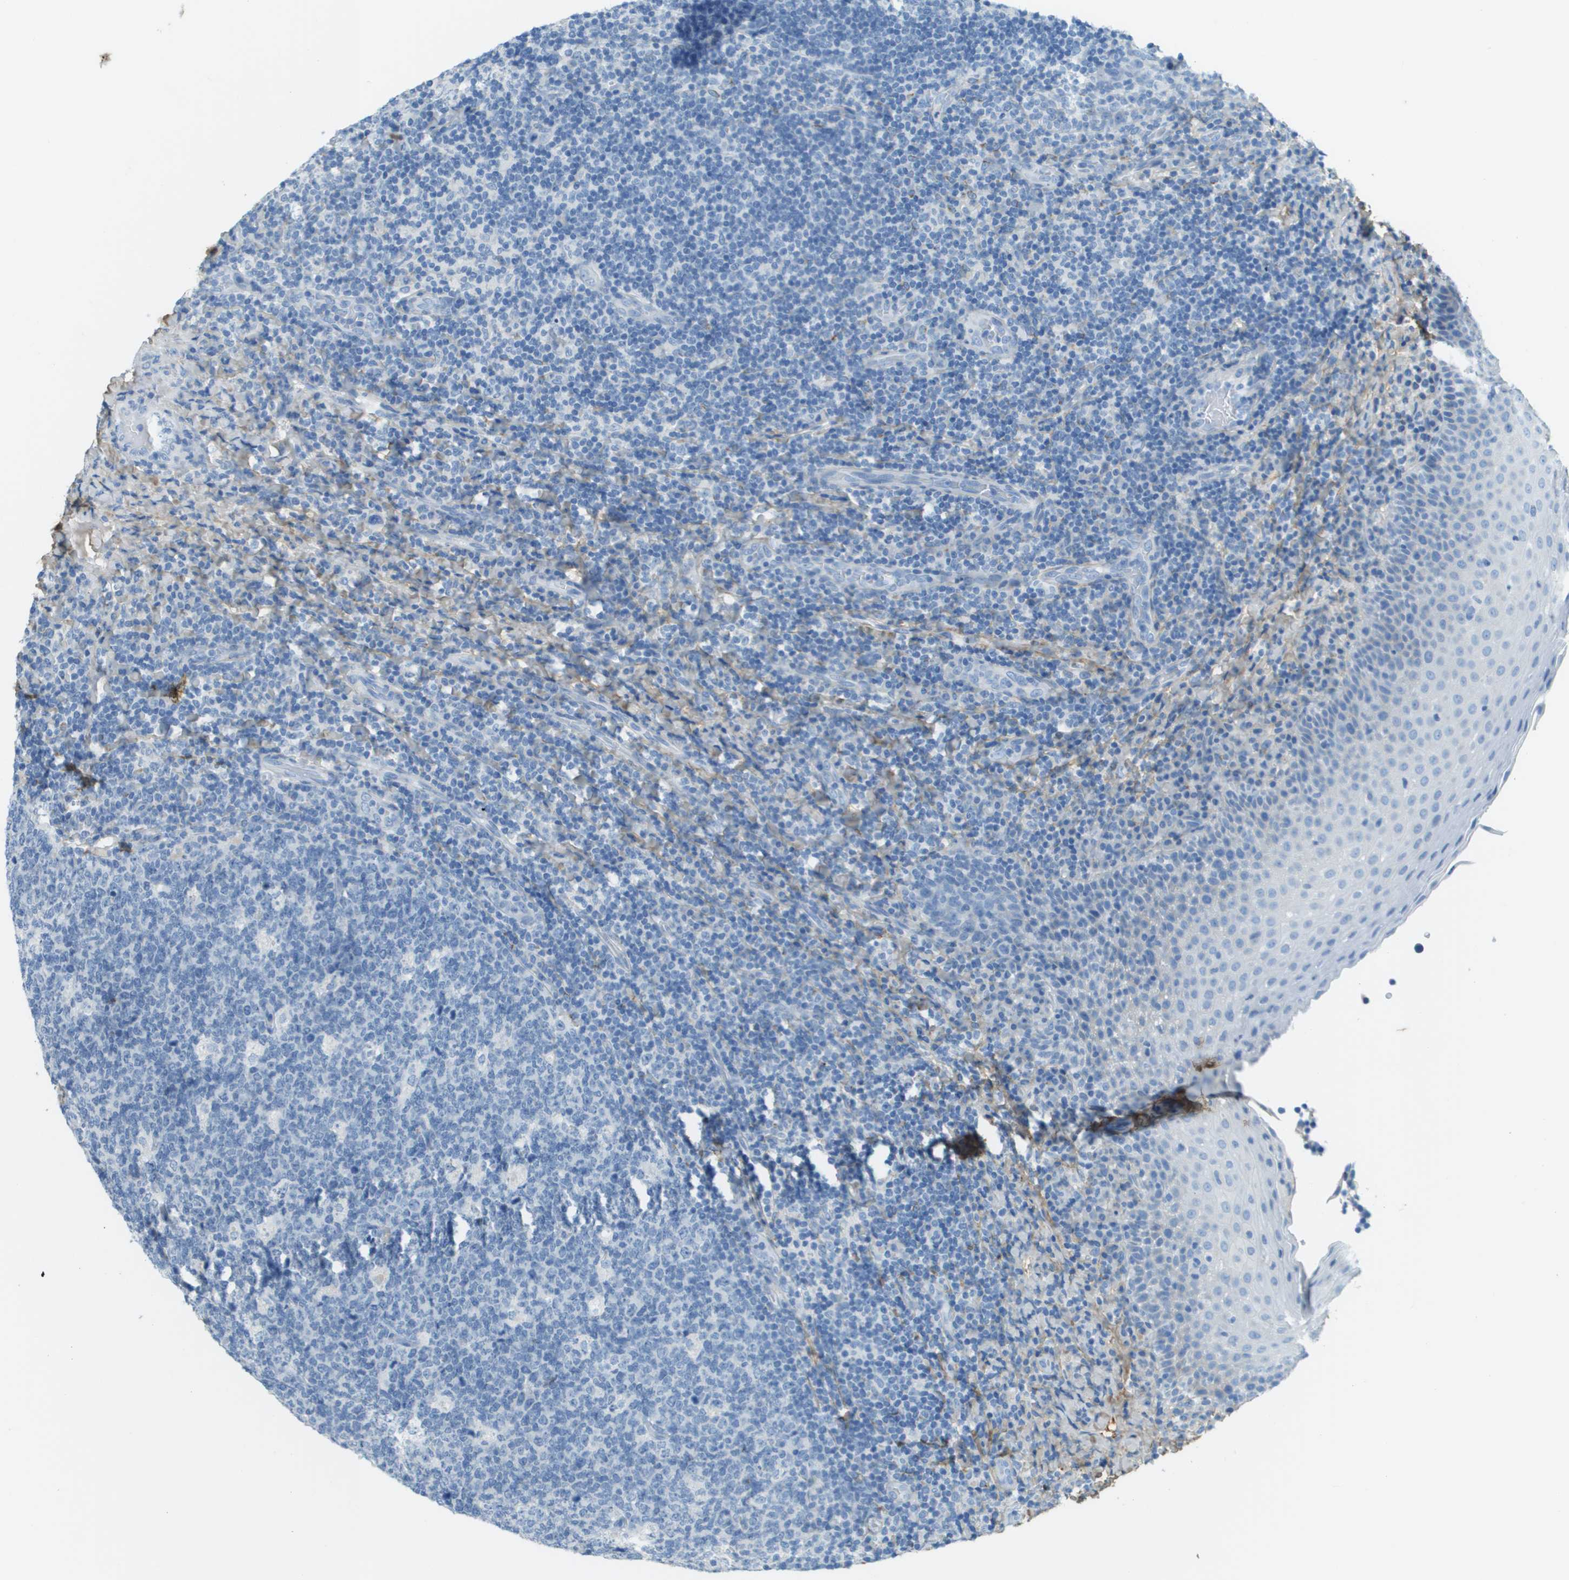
{"staining": {"intensity": "negative", "quantity": "none", "location": "none"}, "tissue": "tonsil", "cell_type": "Germinal center cells", "image_type": "normal", "snomed": [{"axis": "morphology", "description": "Normal tissue, NOS"}, {"axis": "topography", "description": "Tonsil"}], "caption": "Germinal center cells show no significant expression in normal tonsil. (DAB immunohistochemistry (IHC), high magnification).", "gene": "DCN", "patient": {"sex": "male", "age": 17}}